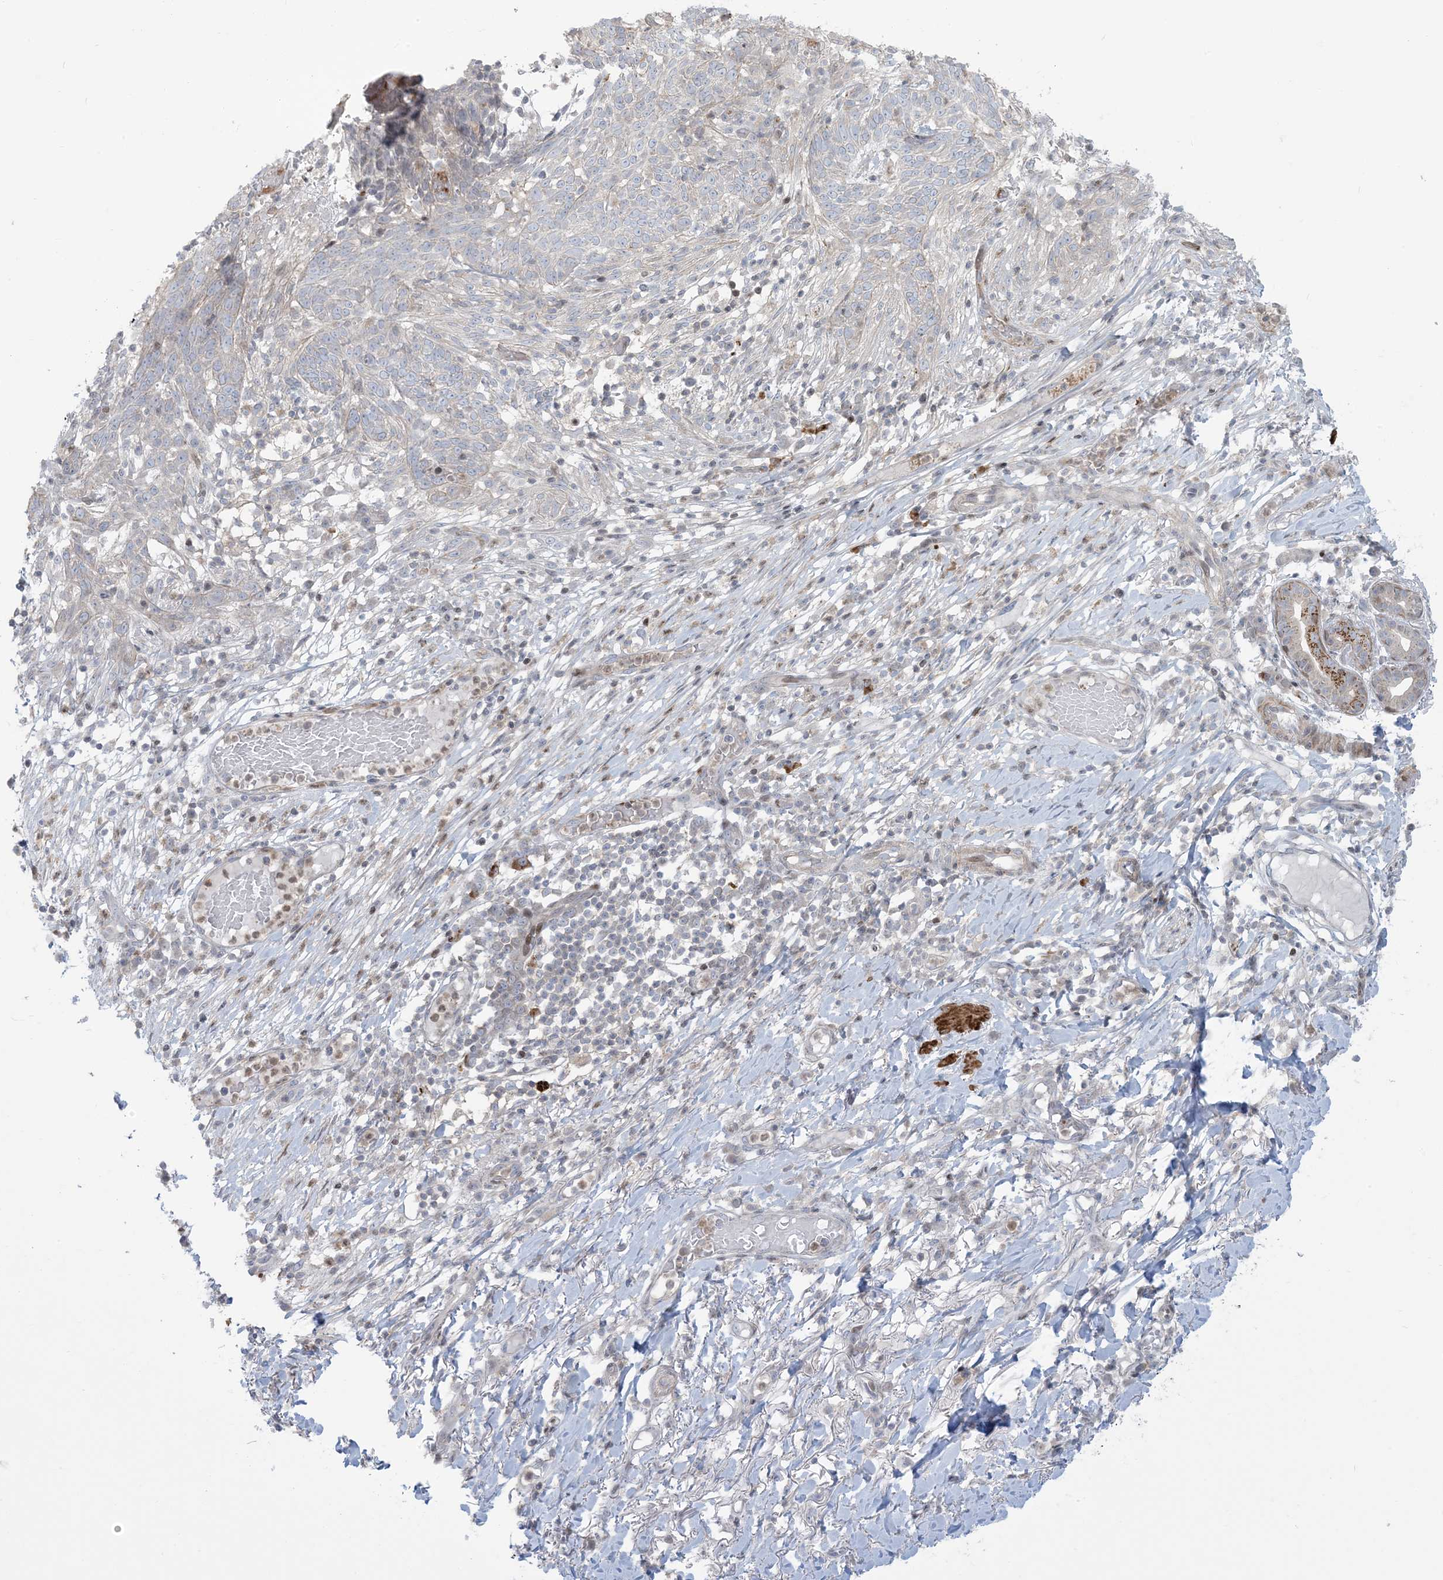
{"staining": {"intensity": "negative", "quantity": "none", "location": "none"}, "tissue": "skin cancer", "cell_type": "Tumor cells", "image_type": "cancer", "snomed": [{"axis": "morphology", "description": "Normal tissue, NOS"}, {"axis": "morphology", "description": "Basal cell carcinoma"}, {"axis": "topography", "description": "Skin"}], "caption": "This image is of skin cancer (basal cell carcinoma) stained with immunohistochemistry to label a protein in brown with the nuclei are counter-stained blue. There is no expression in tumor cells. (Immunohistochemistry, brightfield microscopy, high magnification).", "gene": "AFTPH", "patient": {"sex": "male", "age": 64}}